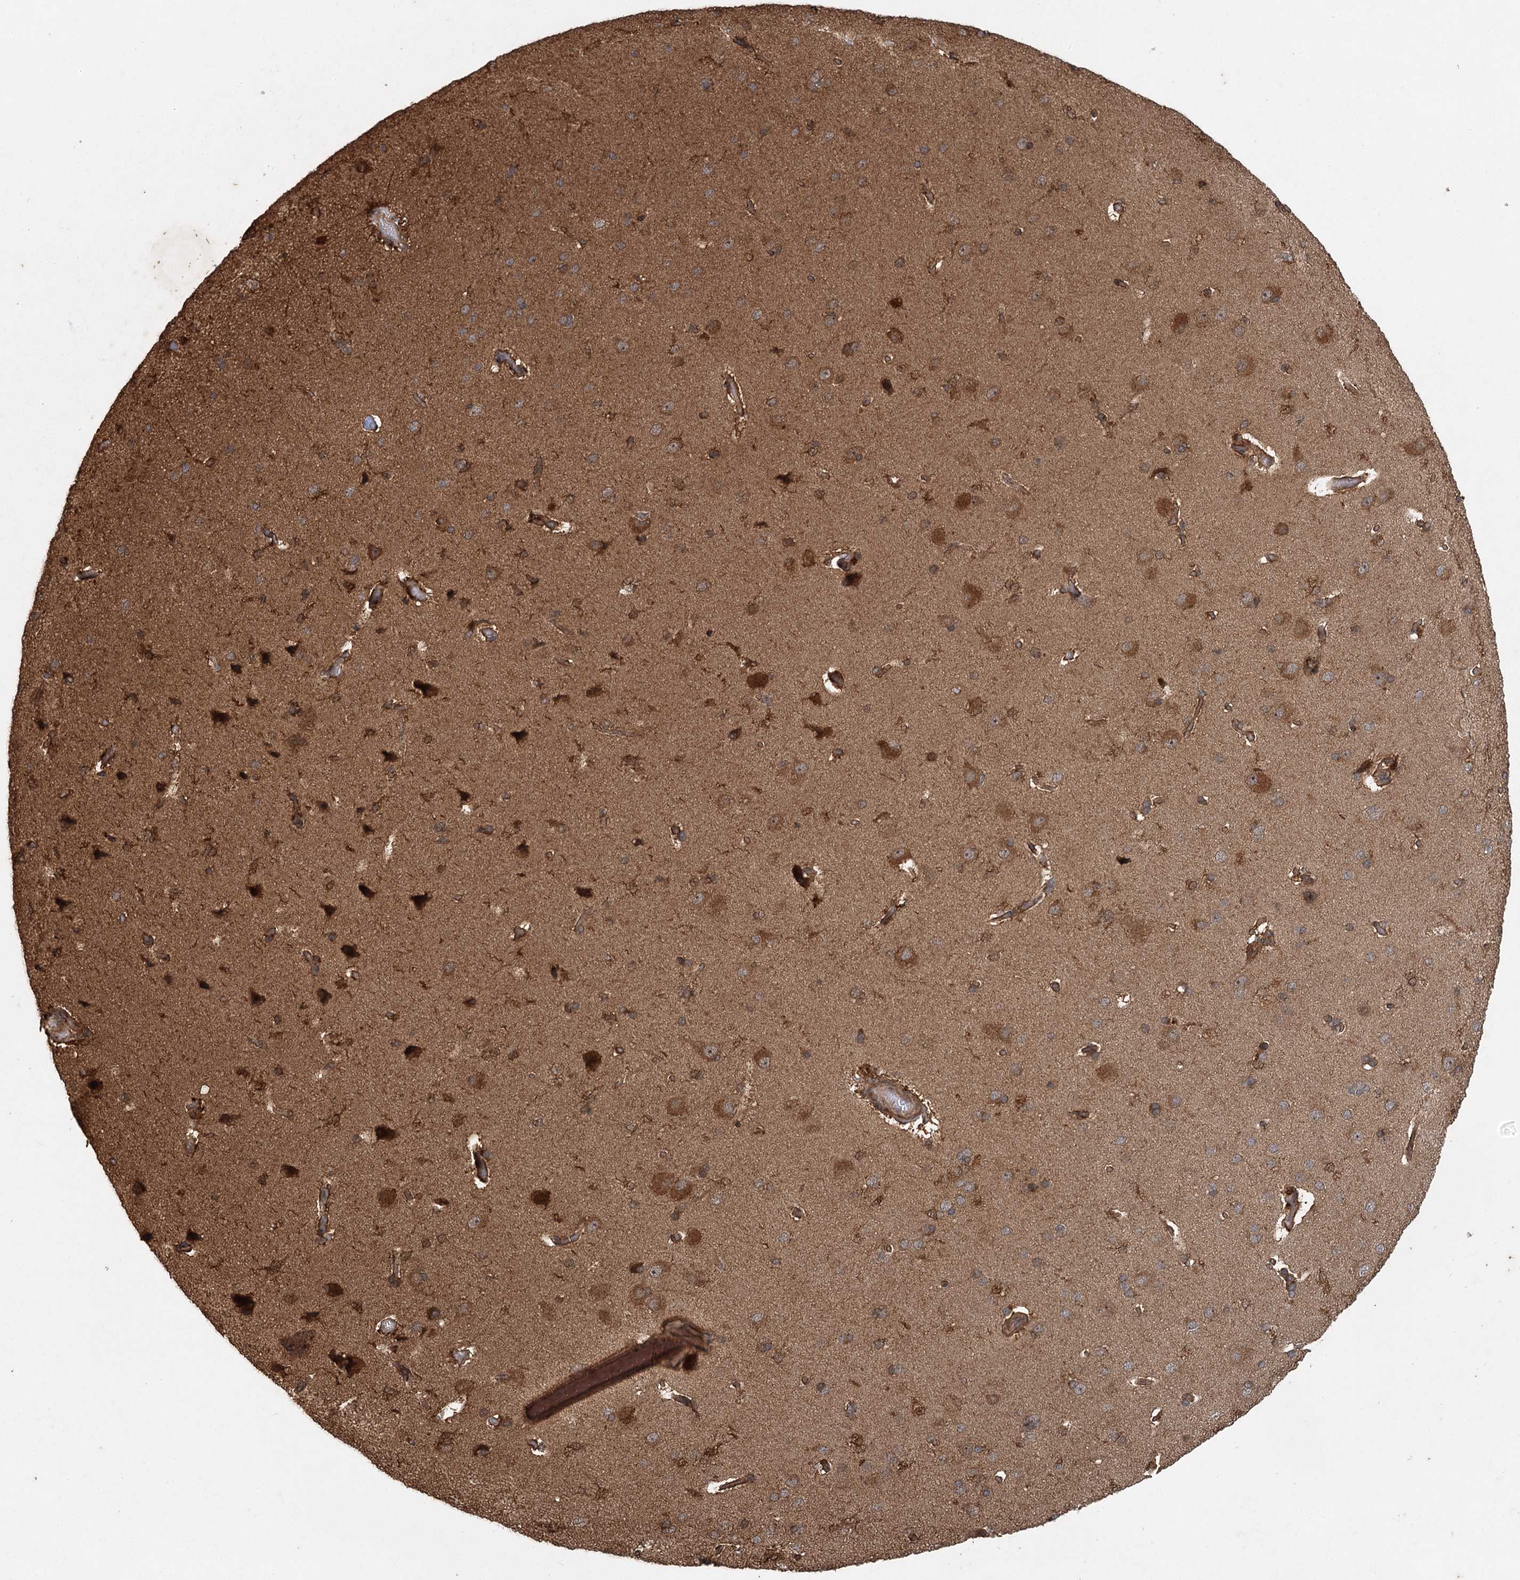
{"staining": {"intensity": "moderate", "quantity": ">75%", "location": "cytoplasmic/membranous"}, "tissue": "cerebral cortex", "cell_type": "Endothelial cells", "image_type": "normal", "snomed": [{"axis": "morphology", "description": "Normal tissue, NOS"}, {"axis": "topography", "description": "Cerebral cortex"}], "caption": "A high-resolution photomicrograph shows IHC staining of unremarkable cerebral cortex, which shows moderate cytoplasmic/membranous positivity in about >75% of endothelial cells.", "gene": "INSIG2", "patient": {"sex": "male", "age": 62}}